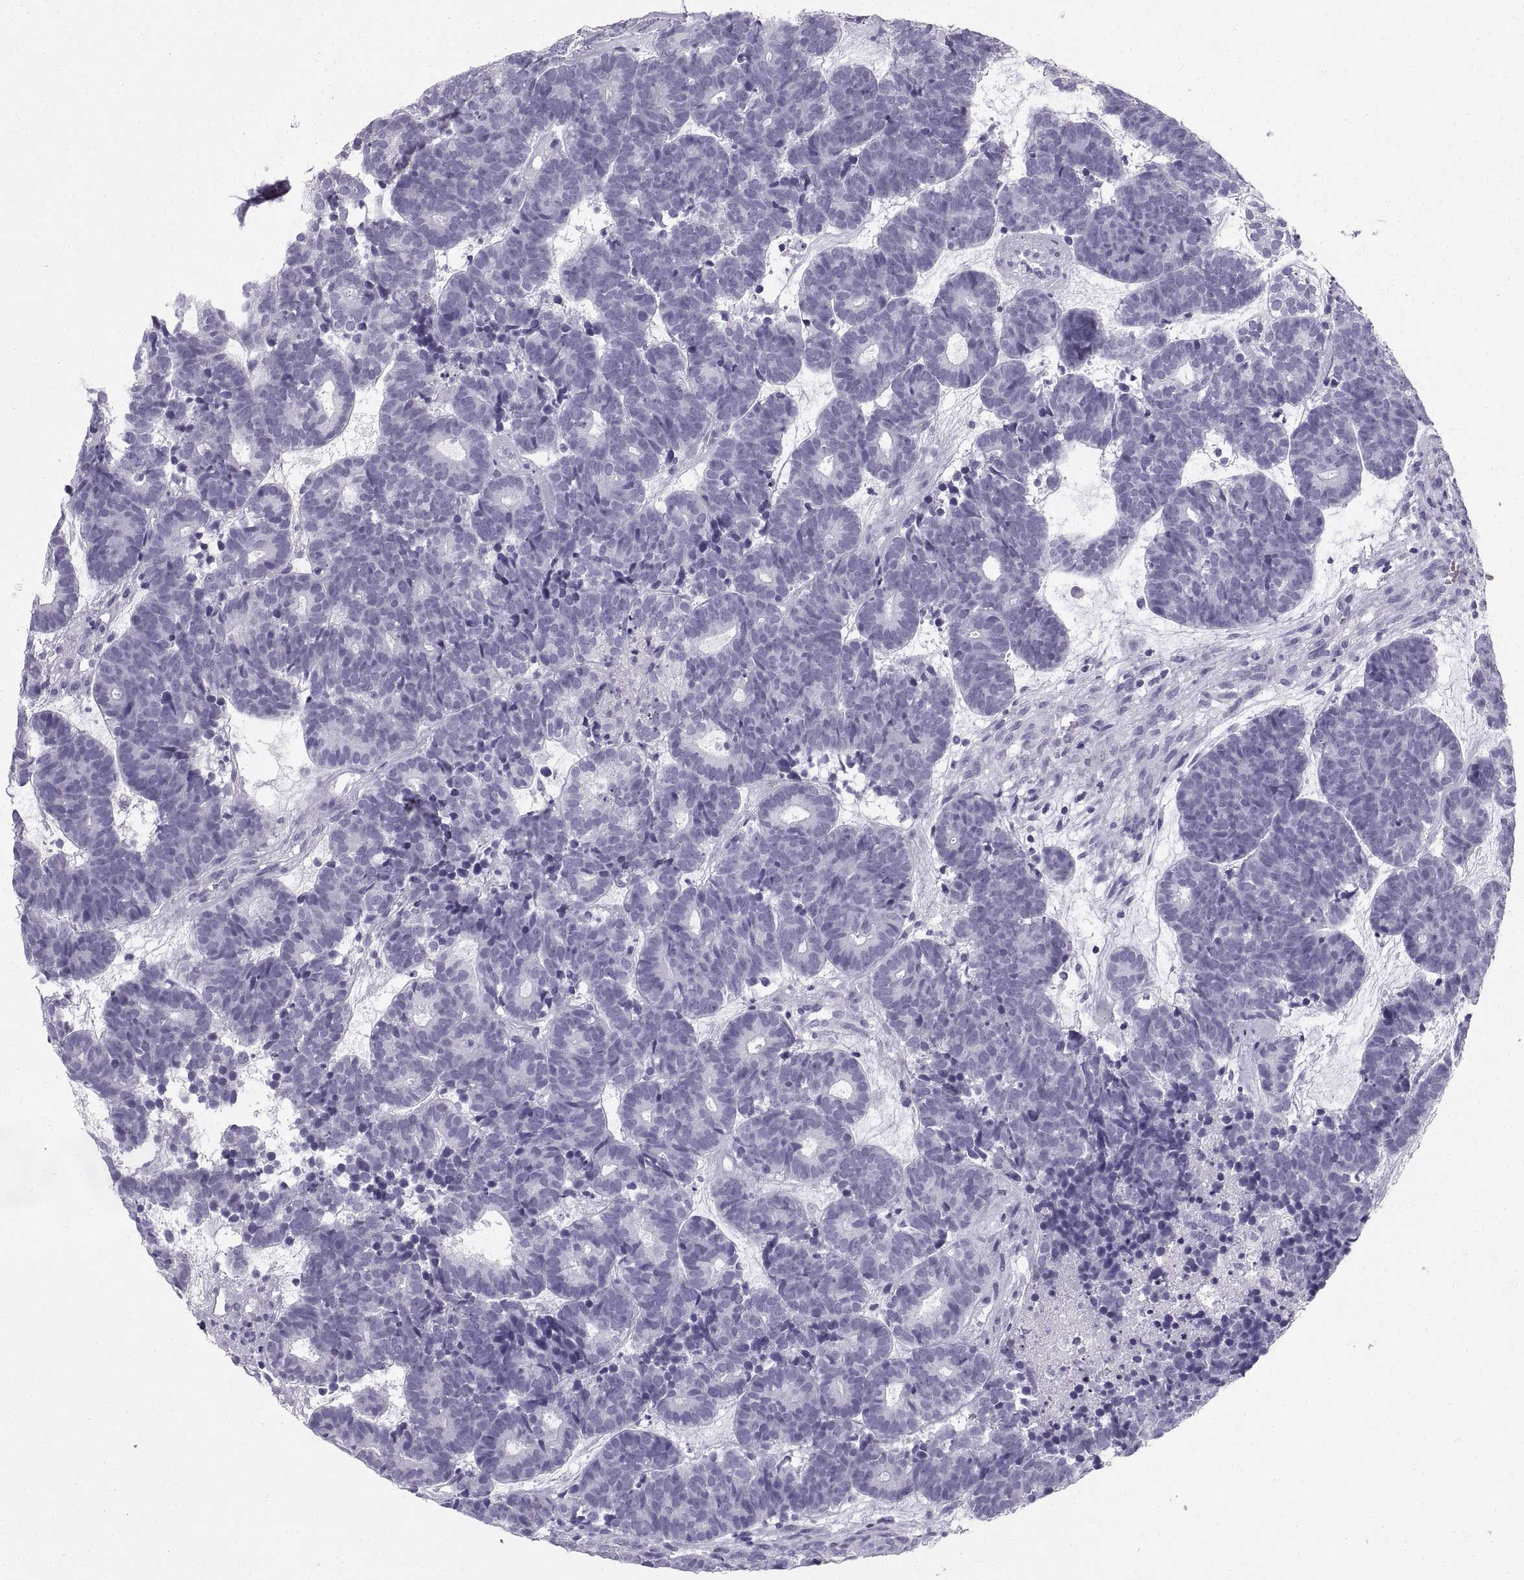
{"staining": {"intensity": "negative", "quantity": "none", "location": "none"}, "tissue": "head and neck cancer", "cell_type": "Tumor cells", "image_type": "cancer", "snomed": [{"axis": "morphology", "description": "Adenocarcinoma, NOS"}, {"axis": "topography", "description": "Head-Neck"}], "caption": "This is an immunohistochemistry (IHC) photomicrograph of head and neck cancer (adenocarcinoma). There is no positivity in tumor cells.", "gene": "SLC22A6", "patient": {"sex": "female", "age": 81}}